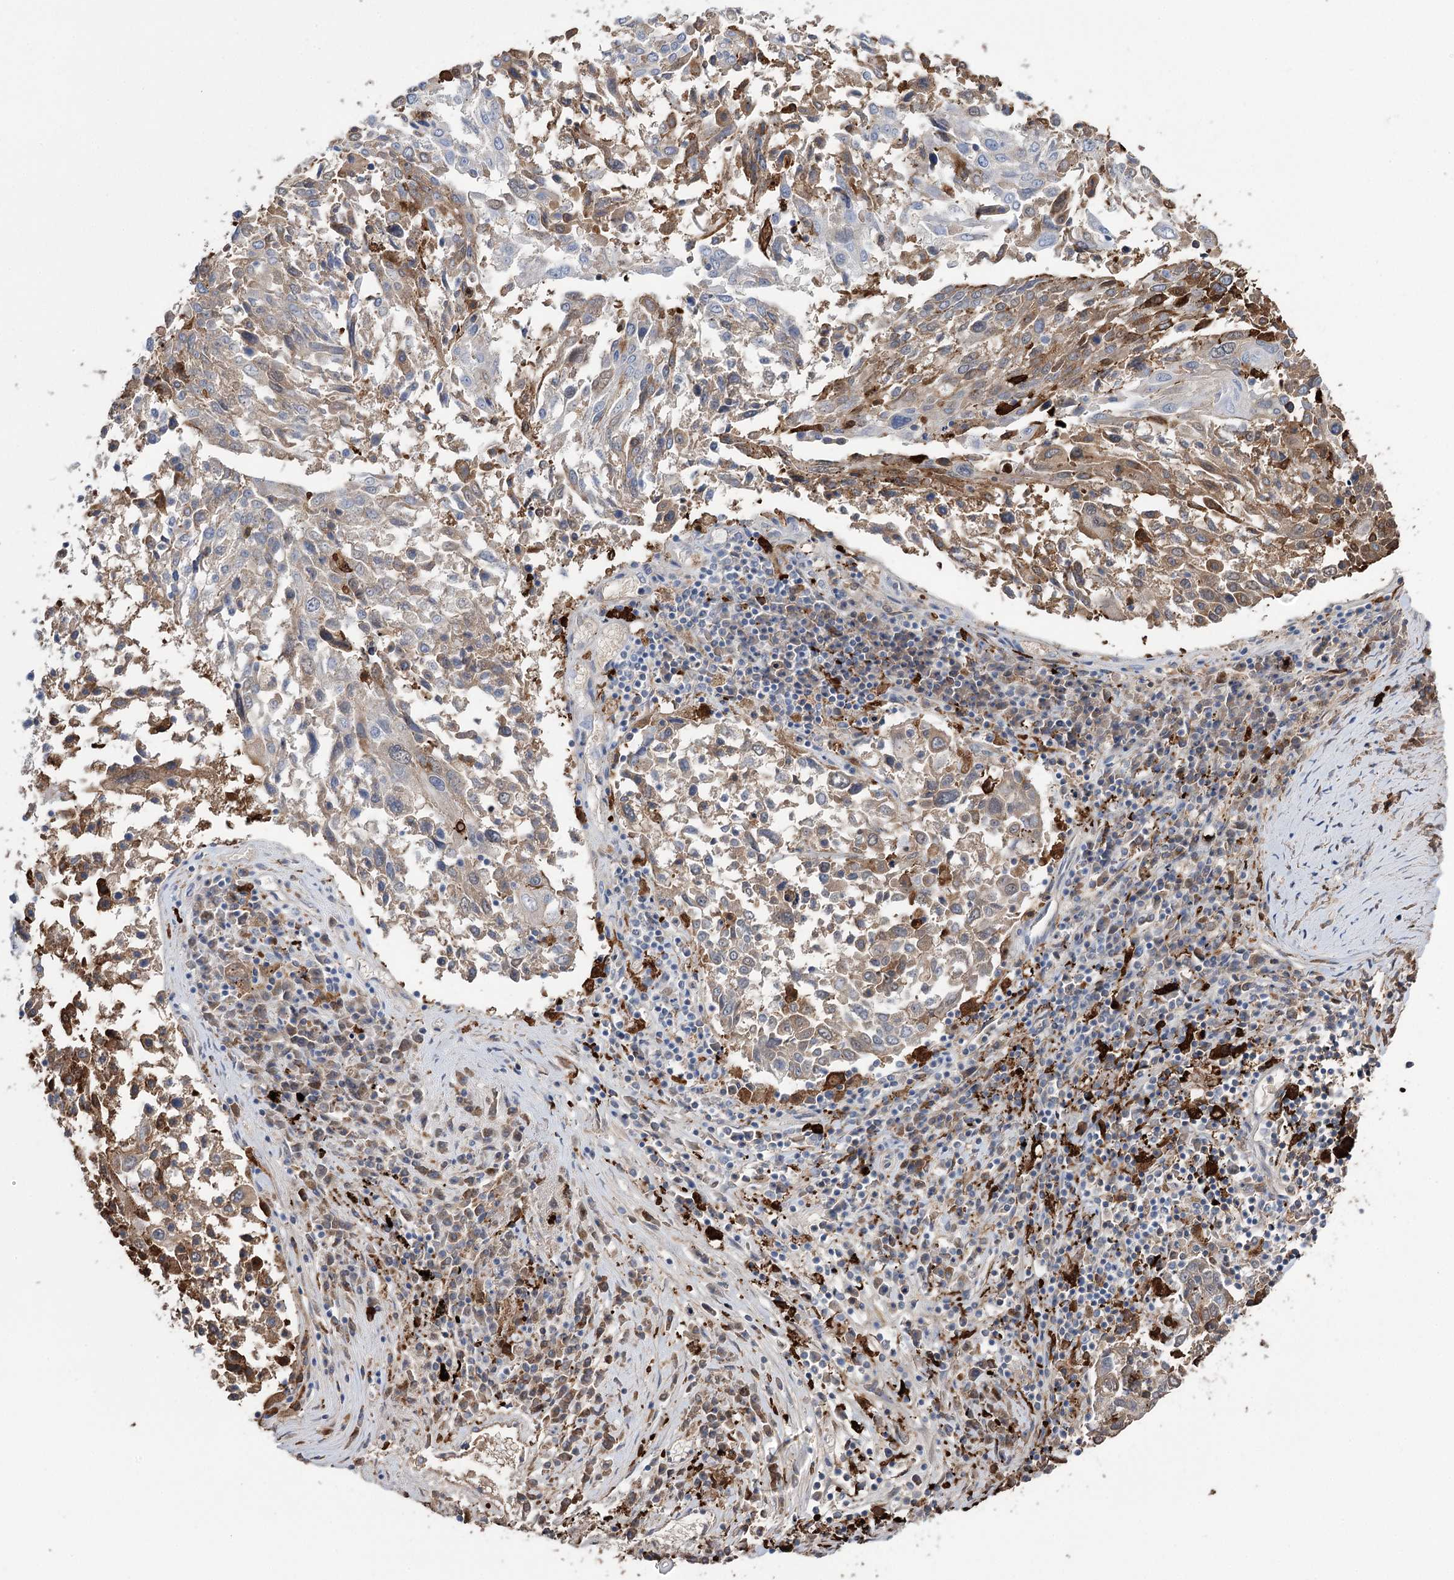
{"staining": {"intensity": "moderate", "quantity": "25%-75%", "location": "cytoplasmic/membranous"}, "tissue": "lung cancer", "cell_type": "Tumor cells", "image_type": "cancer", "snomed": [{"axis": "morphology", "description": "Squamous cell carcinoma, NOS"}, {"axis": "topography", "description": "Lung"}], "caption": "Protein expression by IHC exhibits moderate cytoplasmic/membranous staining in about 25%-75% of tumor cells in squamous cell carcinoma (lung). The staining is performed using DAB brown chromogen to label protein expression. The nuclei are counter-stained blue using hematoxylin.", "gene": "ZNF622", "patient": {"sex": "male", "age": 65}}